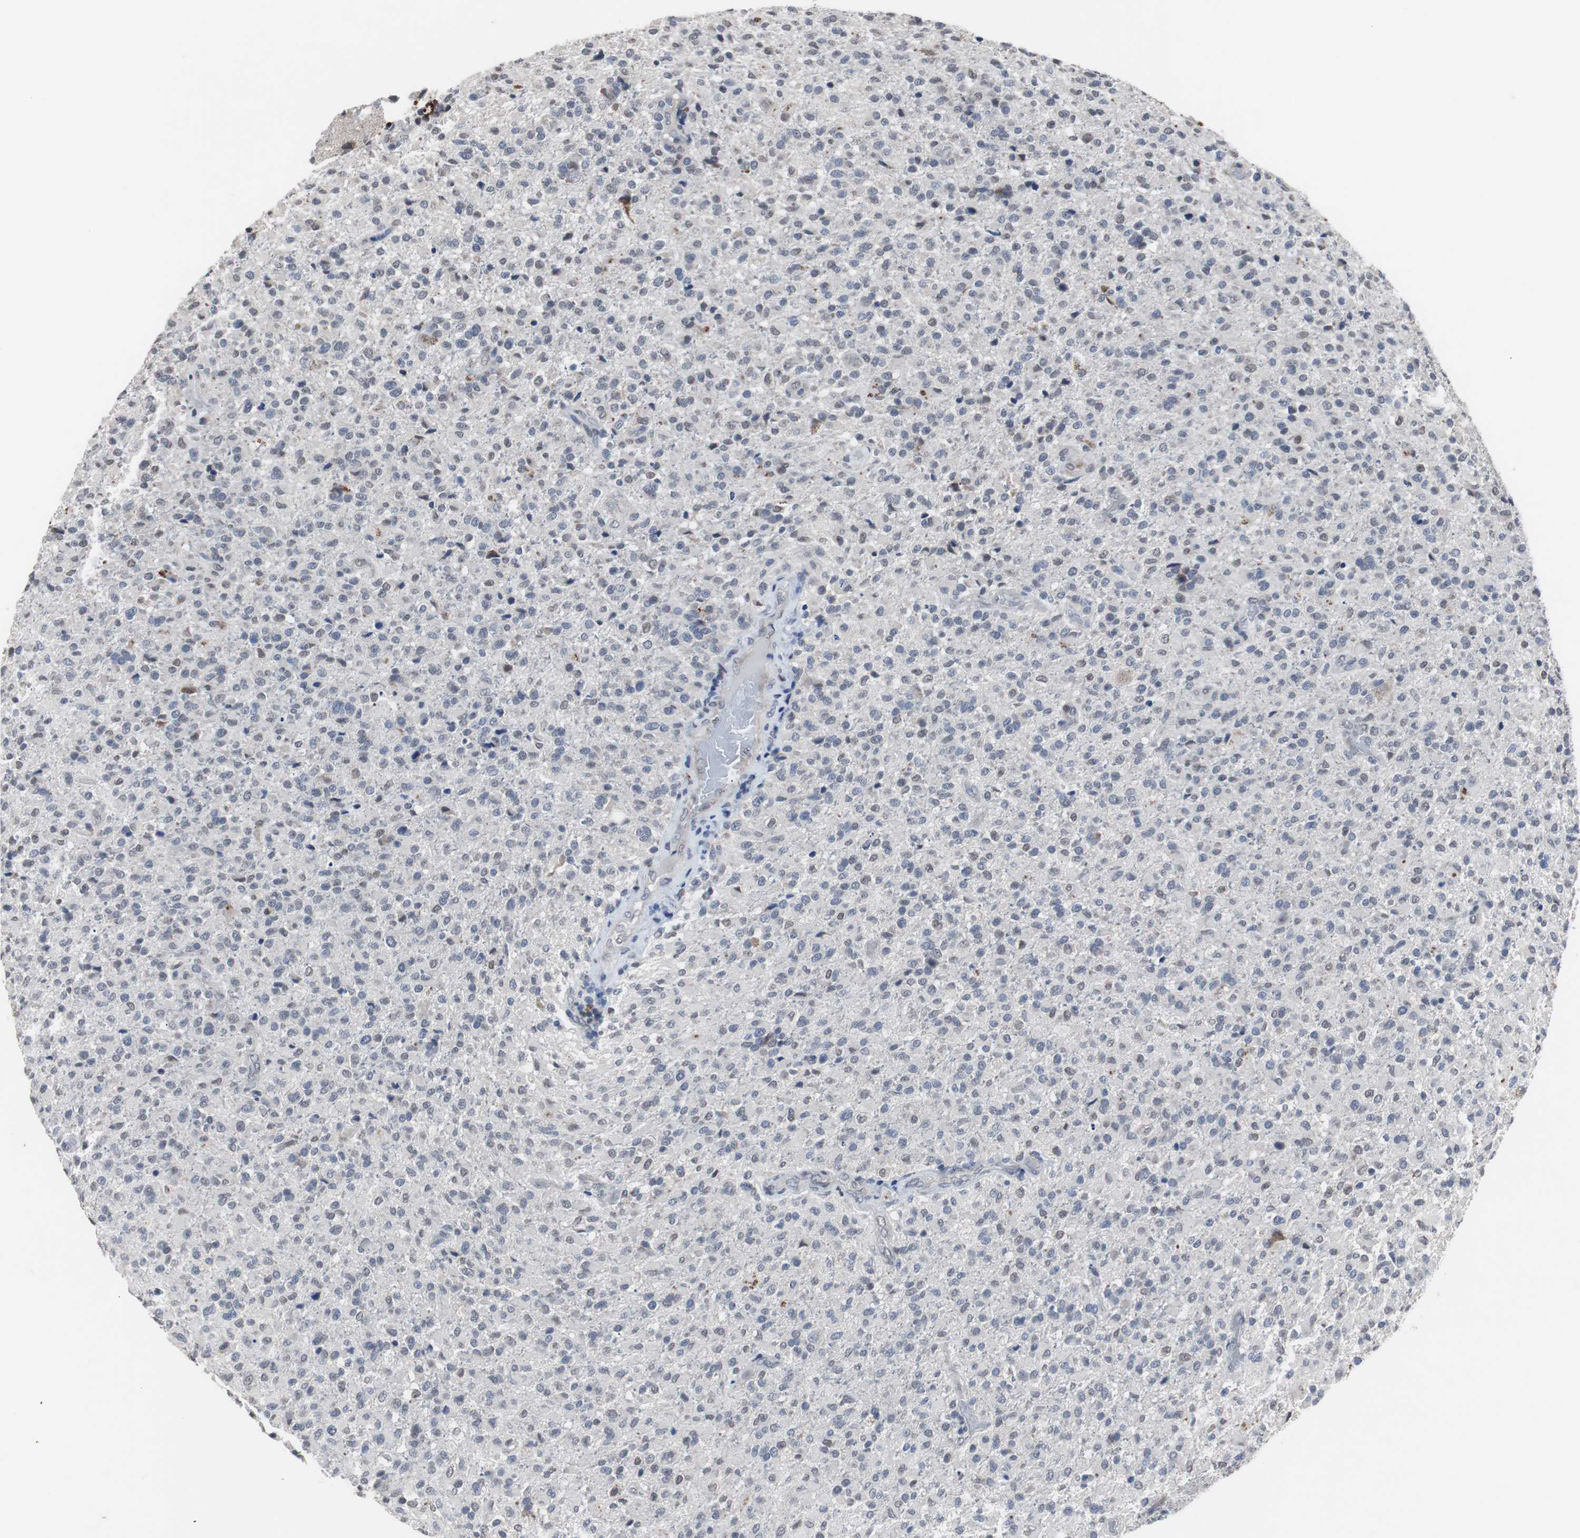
{"staining": {"intensity": "negative", "quantity": "none", "location": "none"}, "tissue": "glioma", "cell_type": "Tumor cells", "image_type": "cancer", "snomed": [{"axis": "morphology", "description": "Glioma, malignant, High grade"}, {"axis": "topography", "description": "Brain"}], "caption": "DAB (3,3'-diaminobenzidine) immunohistochemical staining of glioma shows no significant staining in tumor cells.", "gene": "RBM47", "patient": {"sex": "male", "age": 71}}